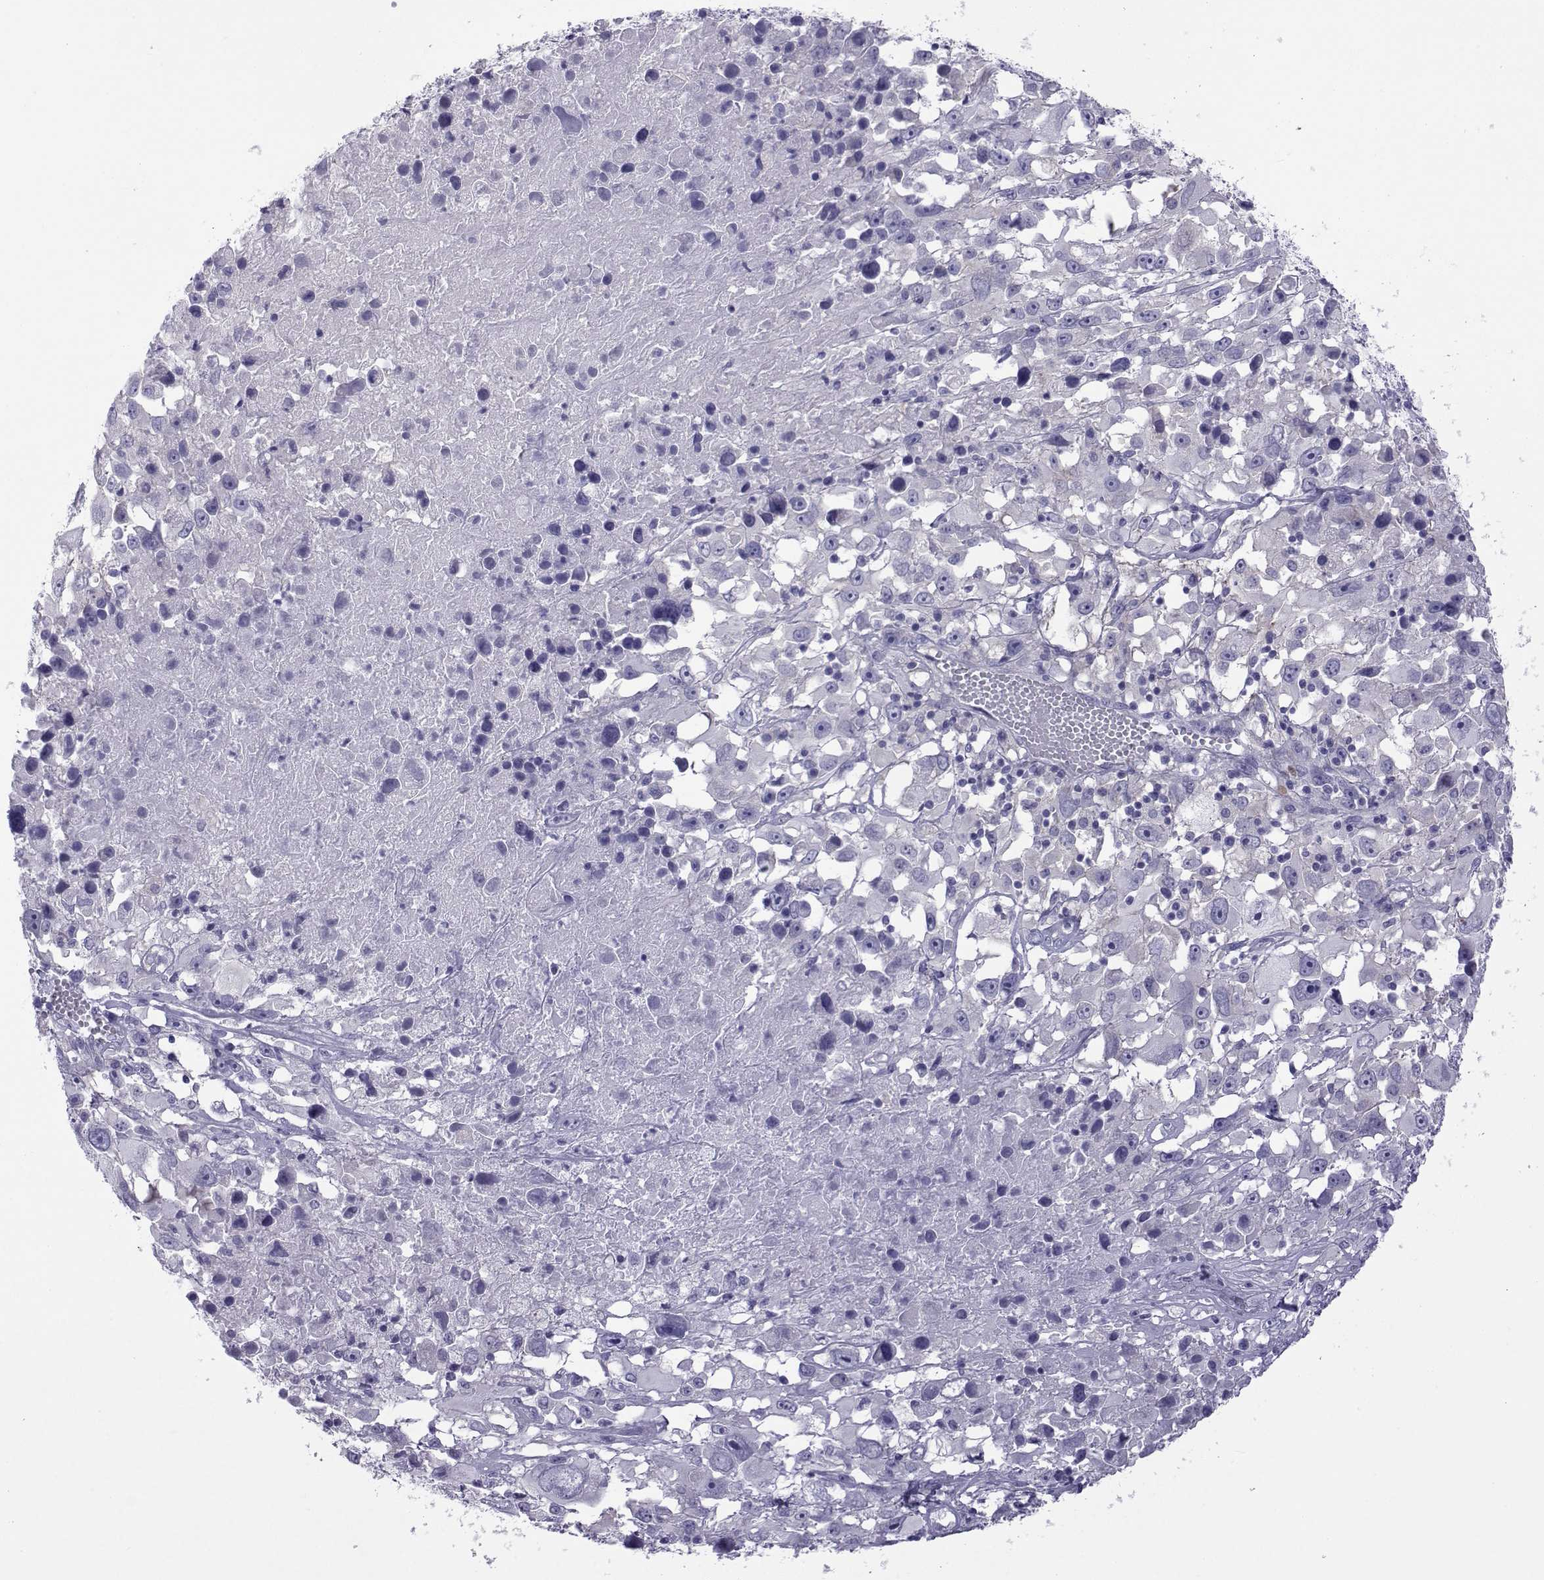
{"staining": {"intensity": "negative", "quantity": "none", "location": "none"}, "tissue": "melanoma", "cell_type": "Tumor cells", "image_type": "cancer", "snomed": [{"axis": "morphology", "description": "Malignant melanoma, Metastatic site"}, {"axis": "topography", "description": "Soft tissue"}], "caption": "A high-resolution photomicrograph shows immunohistochemistry (IHC) staining of malignant melanoma (metastatic site), which demonstrates no significant staining in tumor cells.", "gene": "COL22A1", "patient": {"sex": "male", "age": 50}}